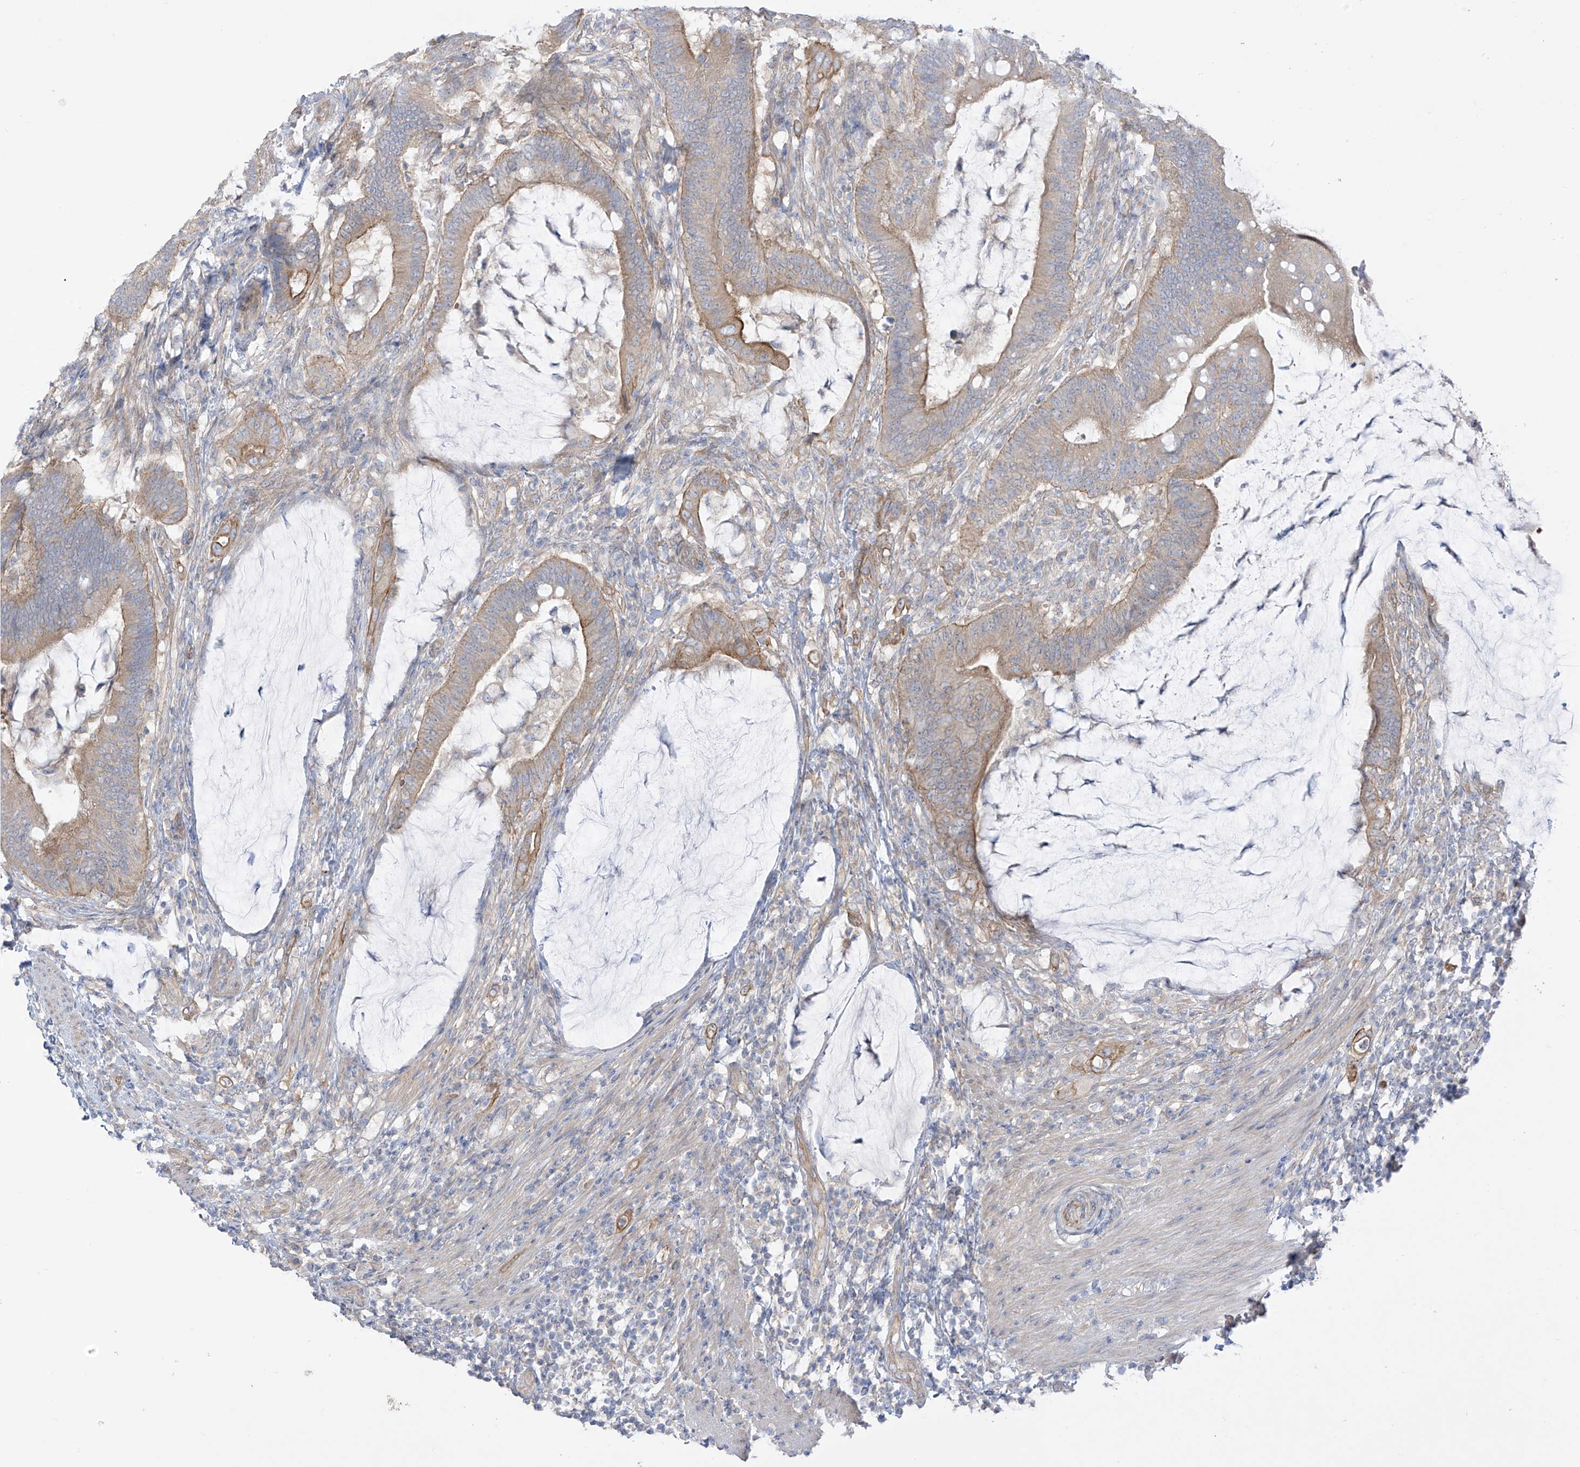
{"staining": {"intensity": "weak", "quantity": ">75%", "location": "cytoplasmic/membranous"}, "tissue": "colorectal cancer", "cell_type": "Tumor cells", "image_type": "cancer", "snomed": [{"axis": "morphology", "description": "Adenocarcinoma, NOS"}, {"axis": "topography", "description": "Colon"}], "caption": "Colorectal cancer (adenocarcinoma) was stained to show a protein in brown. There is low levels of weak cytoplasmic/membranous positivity in about >75% of tumor cells. The protein is shown in brown color, while the nuclei are stained blue.", "gene": "EIPR1", "patient": {"sex": "female", "age": 66}}